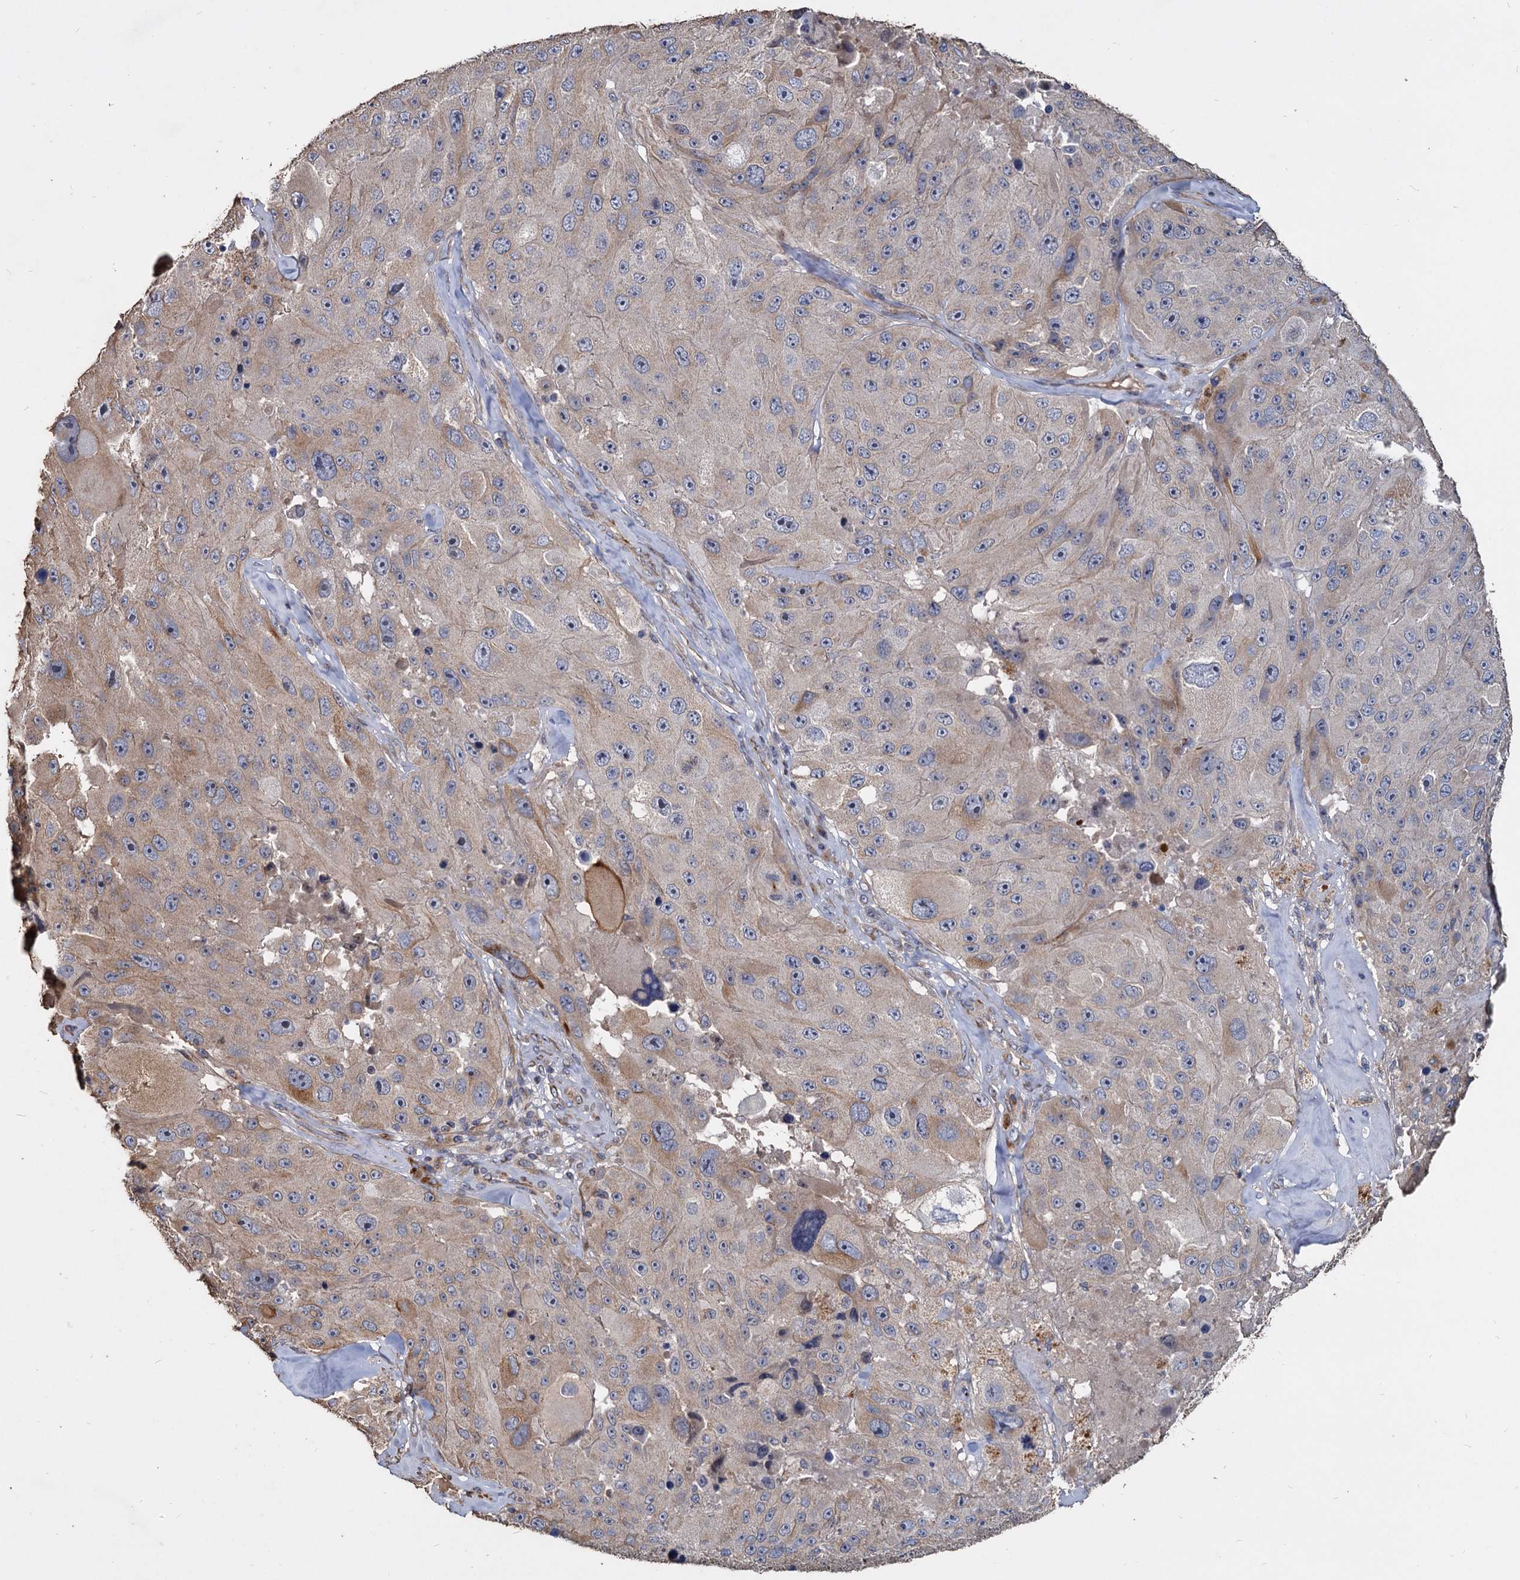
{"staining": {"intensity": "moderate", "quantity": "25%-75%", "location": "cytoplasmic/membranous"}, "tissue": "melanoma", "cell_type": "Tumor cells", "image_type": "cancer", "snomed": [{"axis": "morphology", "description": "Malignant melanoma, Metastatic site"}, {"axis": "topography", "description": "Lymph node"}], "caption": "Moderate cytoplasmic/membranous protein expression is appreciated in approximately 25%-75% of tumor cells in malignant melanoma (metastatic site).", "gene": "DEPDC4", "patient": {"sex": "male", "age": 62}}